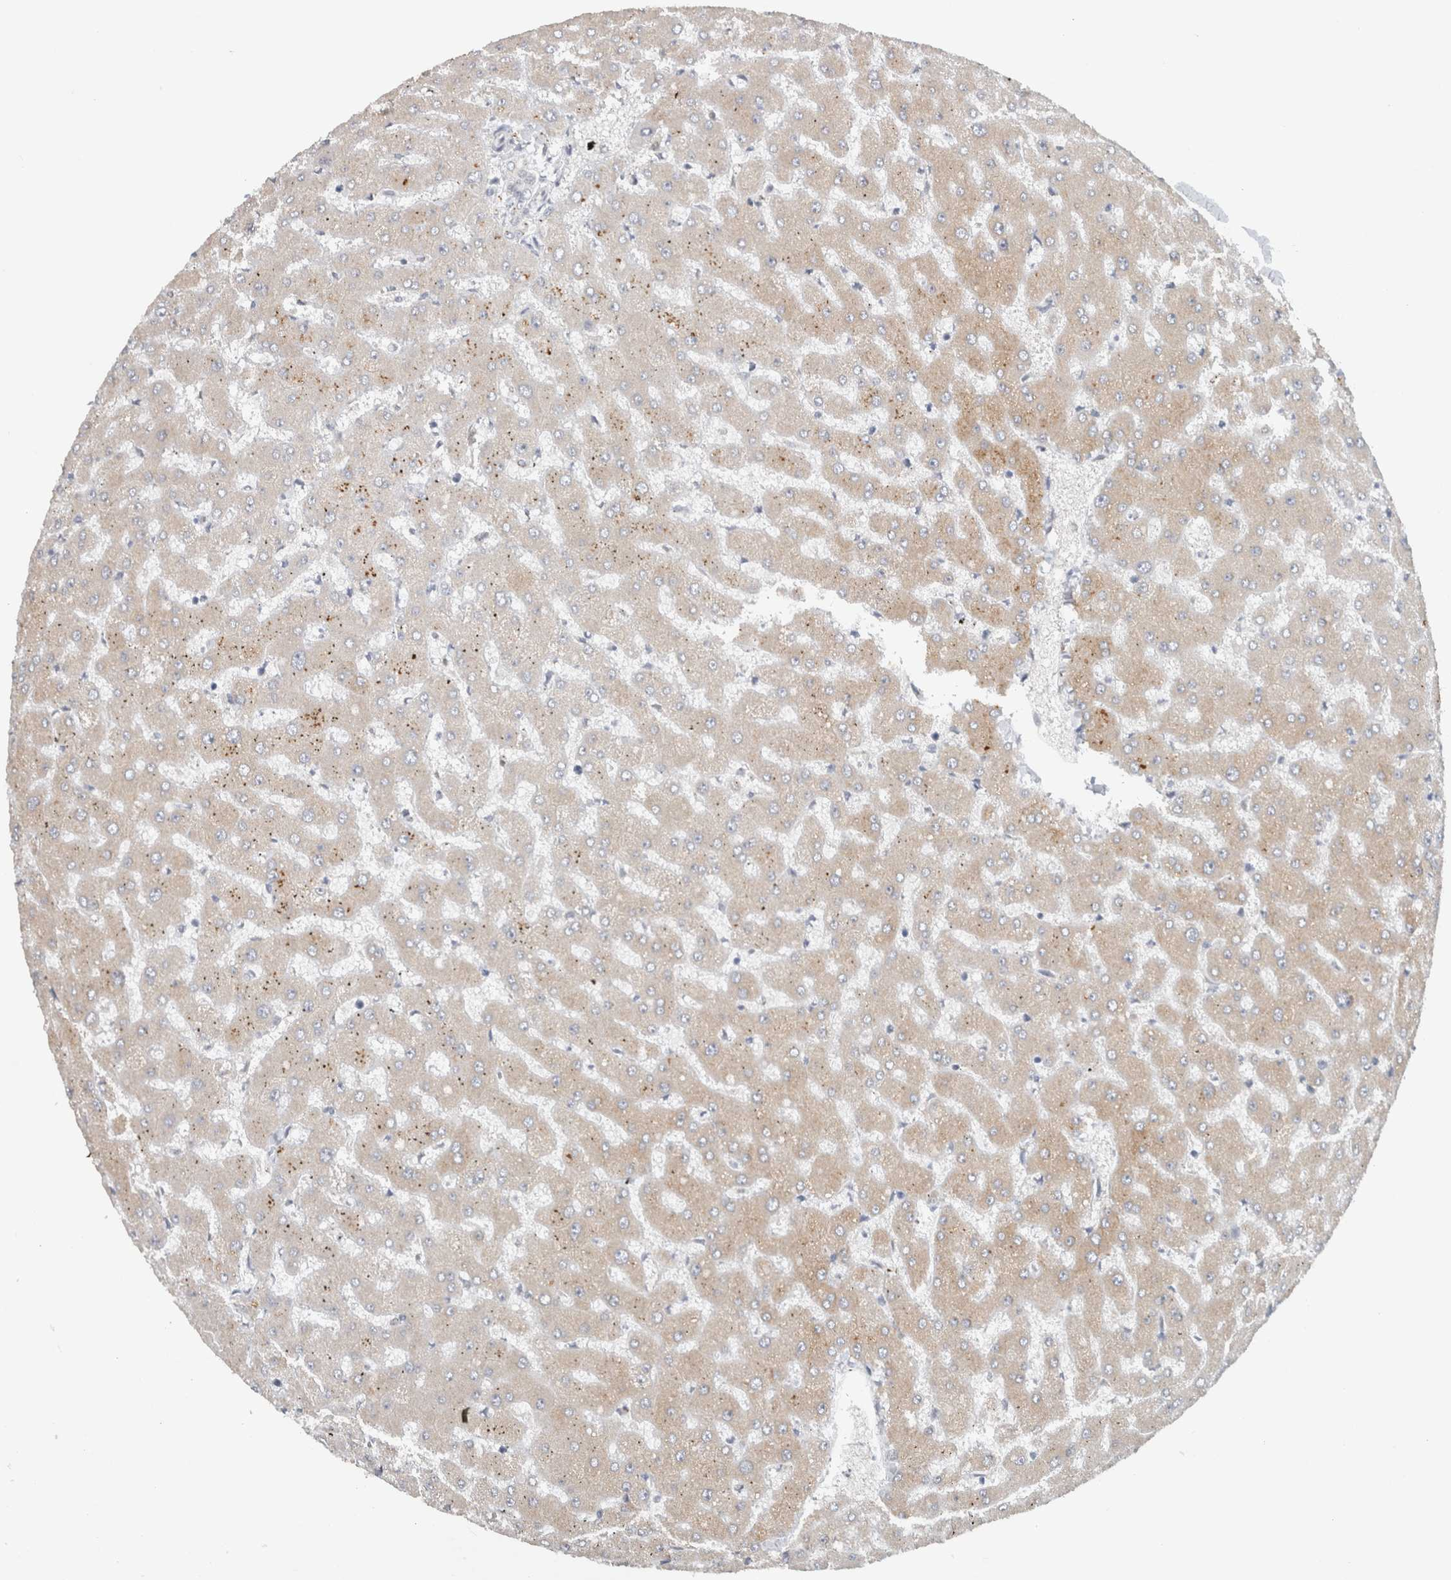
{"staining": {"intensity": "negative", "quantity": "none", "location": "none"}, "tissue": "liver", "cell_type": "Cholangiocytes", "image_type": "normal", "snomed": [{"axis": "morphology", "description": "Normal tissue, NOS"}, {"axis": "topography", "description": "Liver"}], "caption": "IHC image of normal liver stained for a protein (brown), which demonstrates no staining in cholangiocytes. Brightfield microscopy of immunohistochemistry (IHC) stained with DAB (brown) and hematoxylin (blue), captured at high magnification.", "gene": "PRXL2A", "patient": {"sex": "female", "age": 63}}